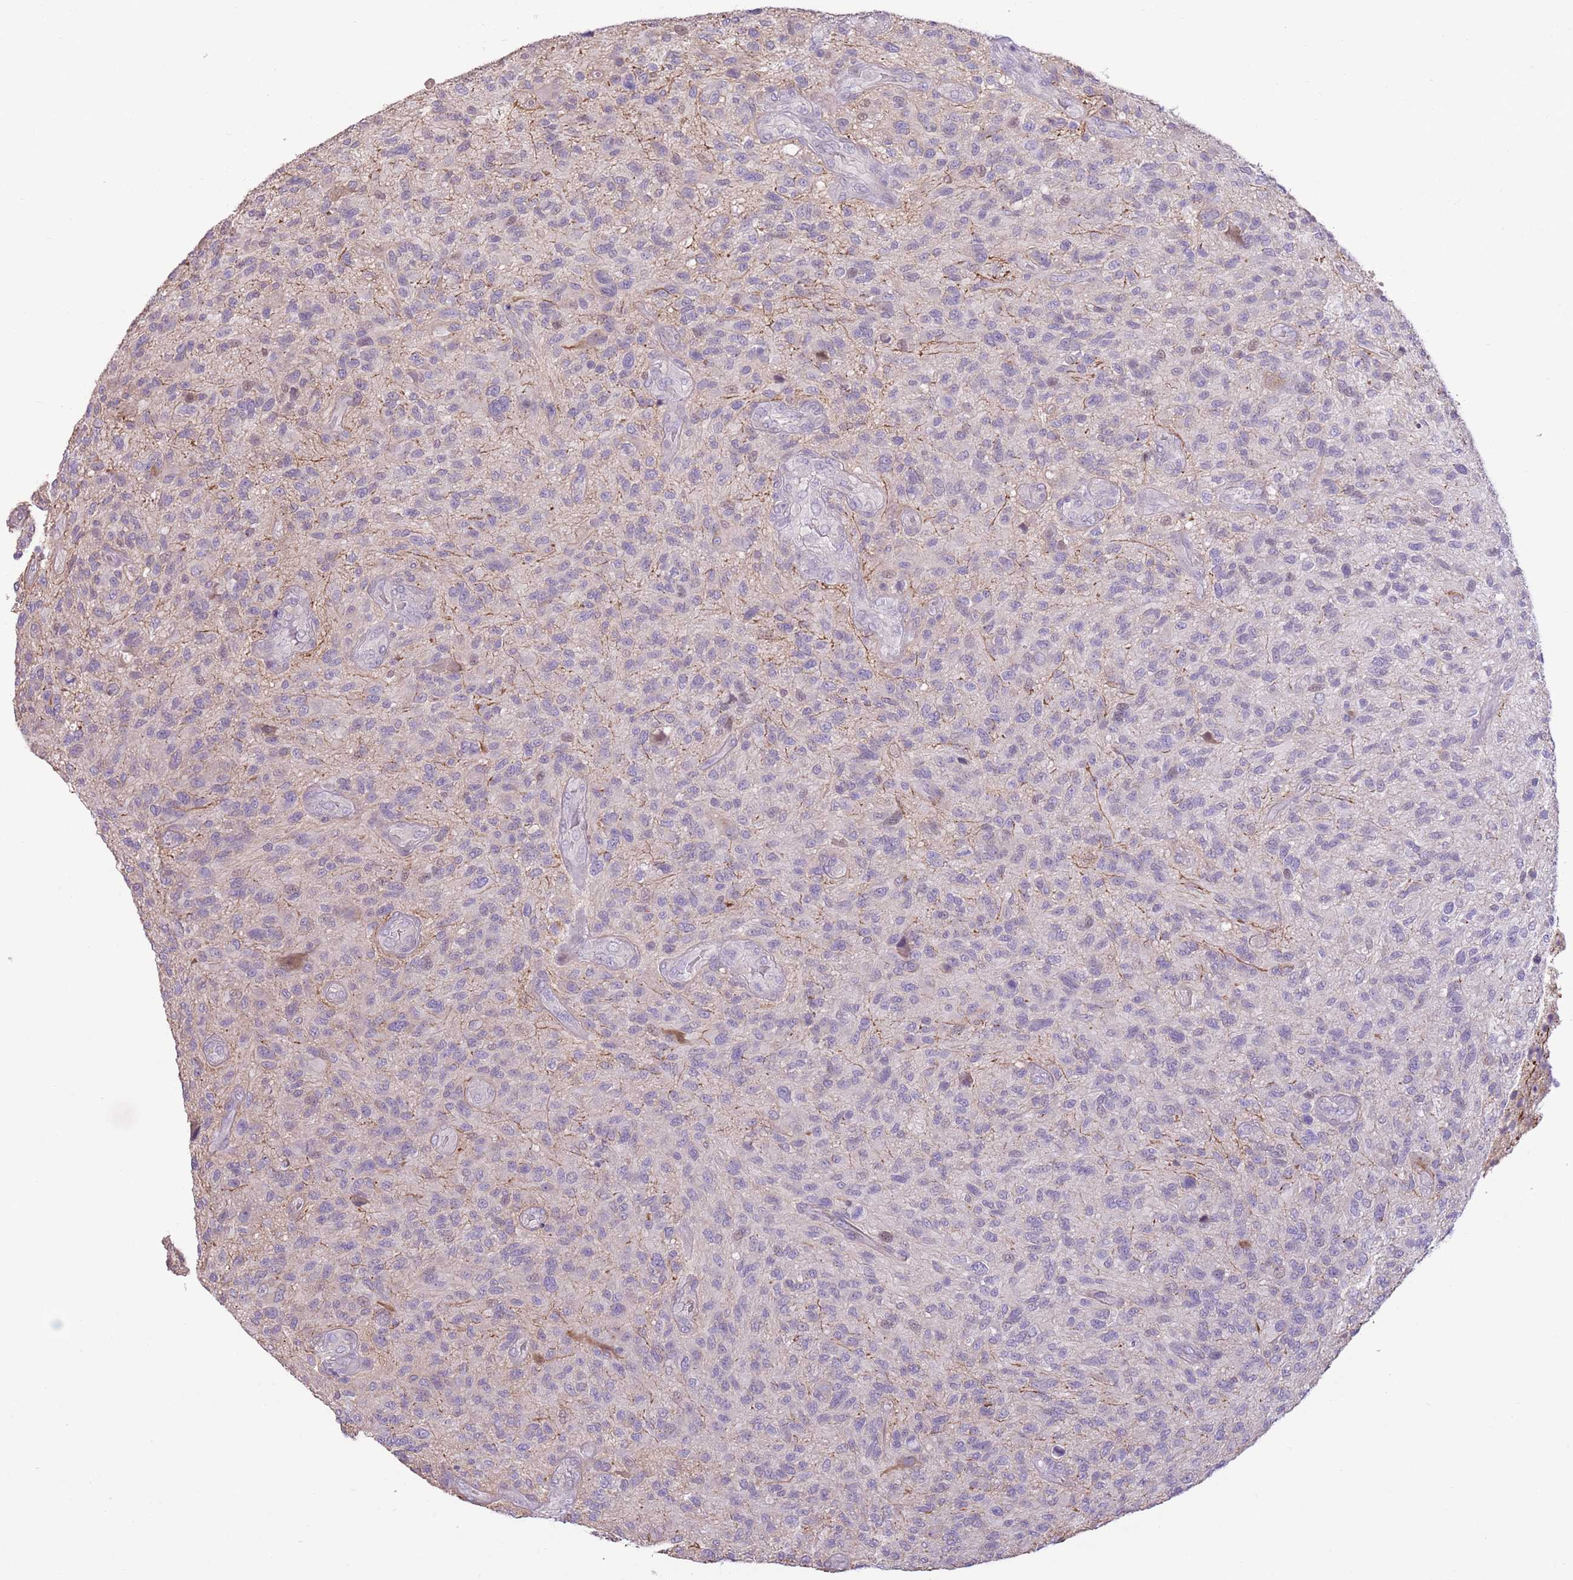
{"staining": {"intensity": "negative", "quantity": "none", "location": "none"}, "tissue": "glioma", "cell_type": "Tumor cells", "image_type": "cancer", "snomed": [{"axis": "morphology", "description": "Glioma, malignant, High grade"}, {"axis": "topography", "description": "Brain"}], "caption": "High magnification brightfield microscopy of malignant glioma (high-grade) stained with DAB (brown) and counterstained with hematoxylin (blue): tumor cells show no significant staining. Nuclei are stained in blue.", "gene": "WDR70", "patient": {"sex": "male", "age": 47}}